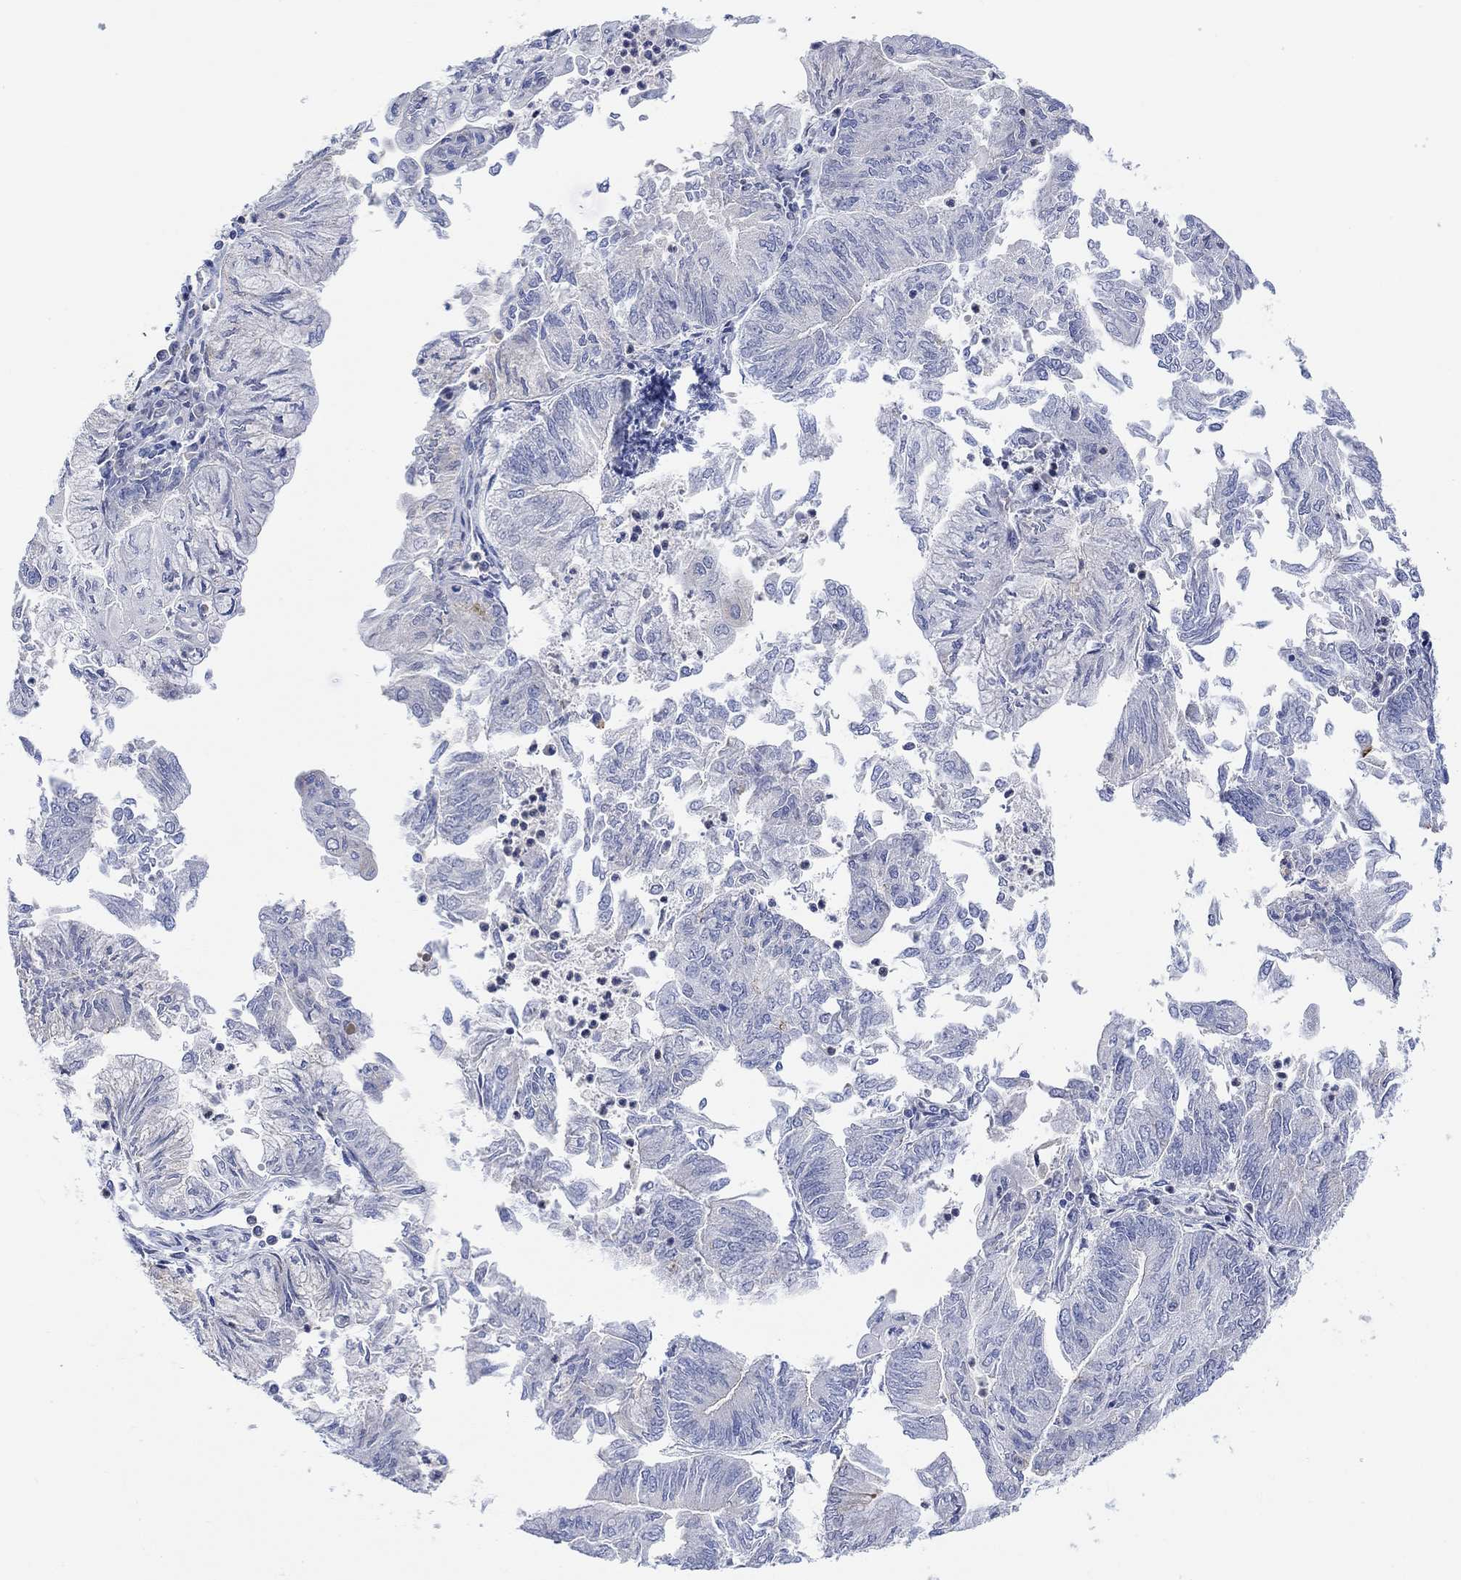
{"staining": {"intensity": "negative", "quantity": "none", "location": "none"}, "tissue": "endometrial cancer", "cell_type": "Tumor cells", "image_type": "cancer", "snomed": [{"axis": "morphology", "description": "Adenocarcinoma, NOS"}, {"axis": "topography", "description": "Endometrium"}], "caption": "High power microscopy photomicrograph of an immunohistochemistry photomicrograph of endometrial cancer (adenocarcinoma), revealing no significant expression in tumor cells.", "gene": "ACSL1", "patient": {"sex": "female", "age": 59}}